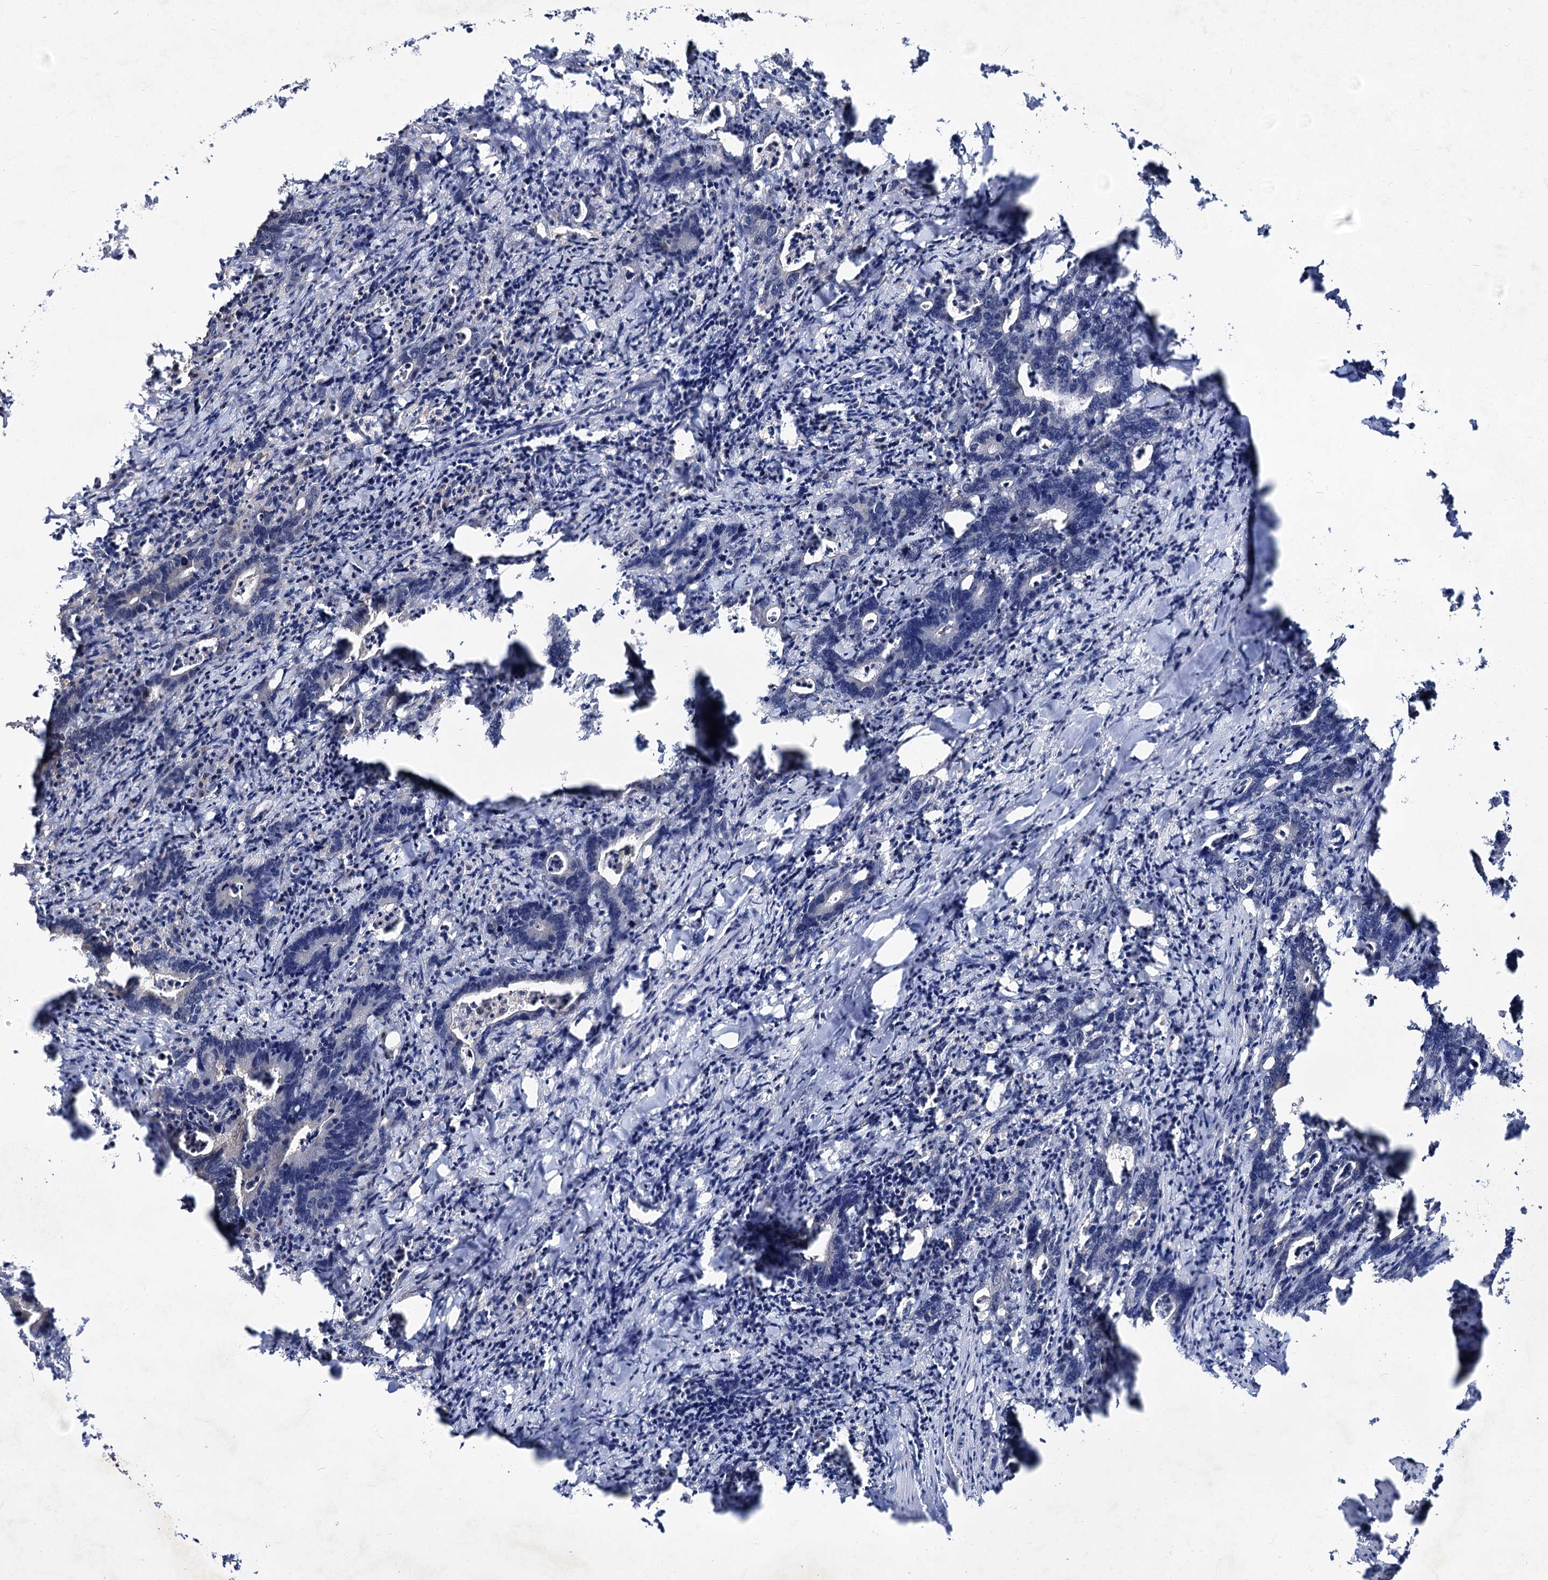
{"staining": {"intensity": "negative", "quantity": "none", "location": "none"}, "tissue": "colorectal cancer", "cell_type": "Tumor cells", "image_type": "cancer", "snomed": [{"axis": "morphology", "description": "Adenocarcinoma, NOS"}, {"axis": "topography", "description": "Colon"}], "caption": "Protein analysis of adenocarcinoma (colorectal) displays no significant staining in tumor cells.", "gene": "ACTR6", "patient": {"sex": "female", "age": 75}}